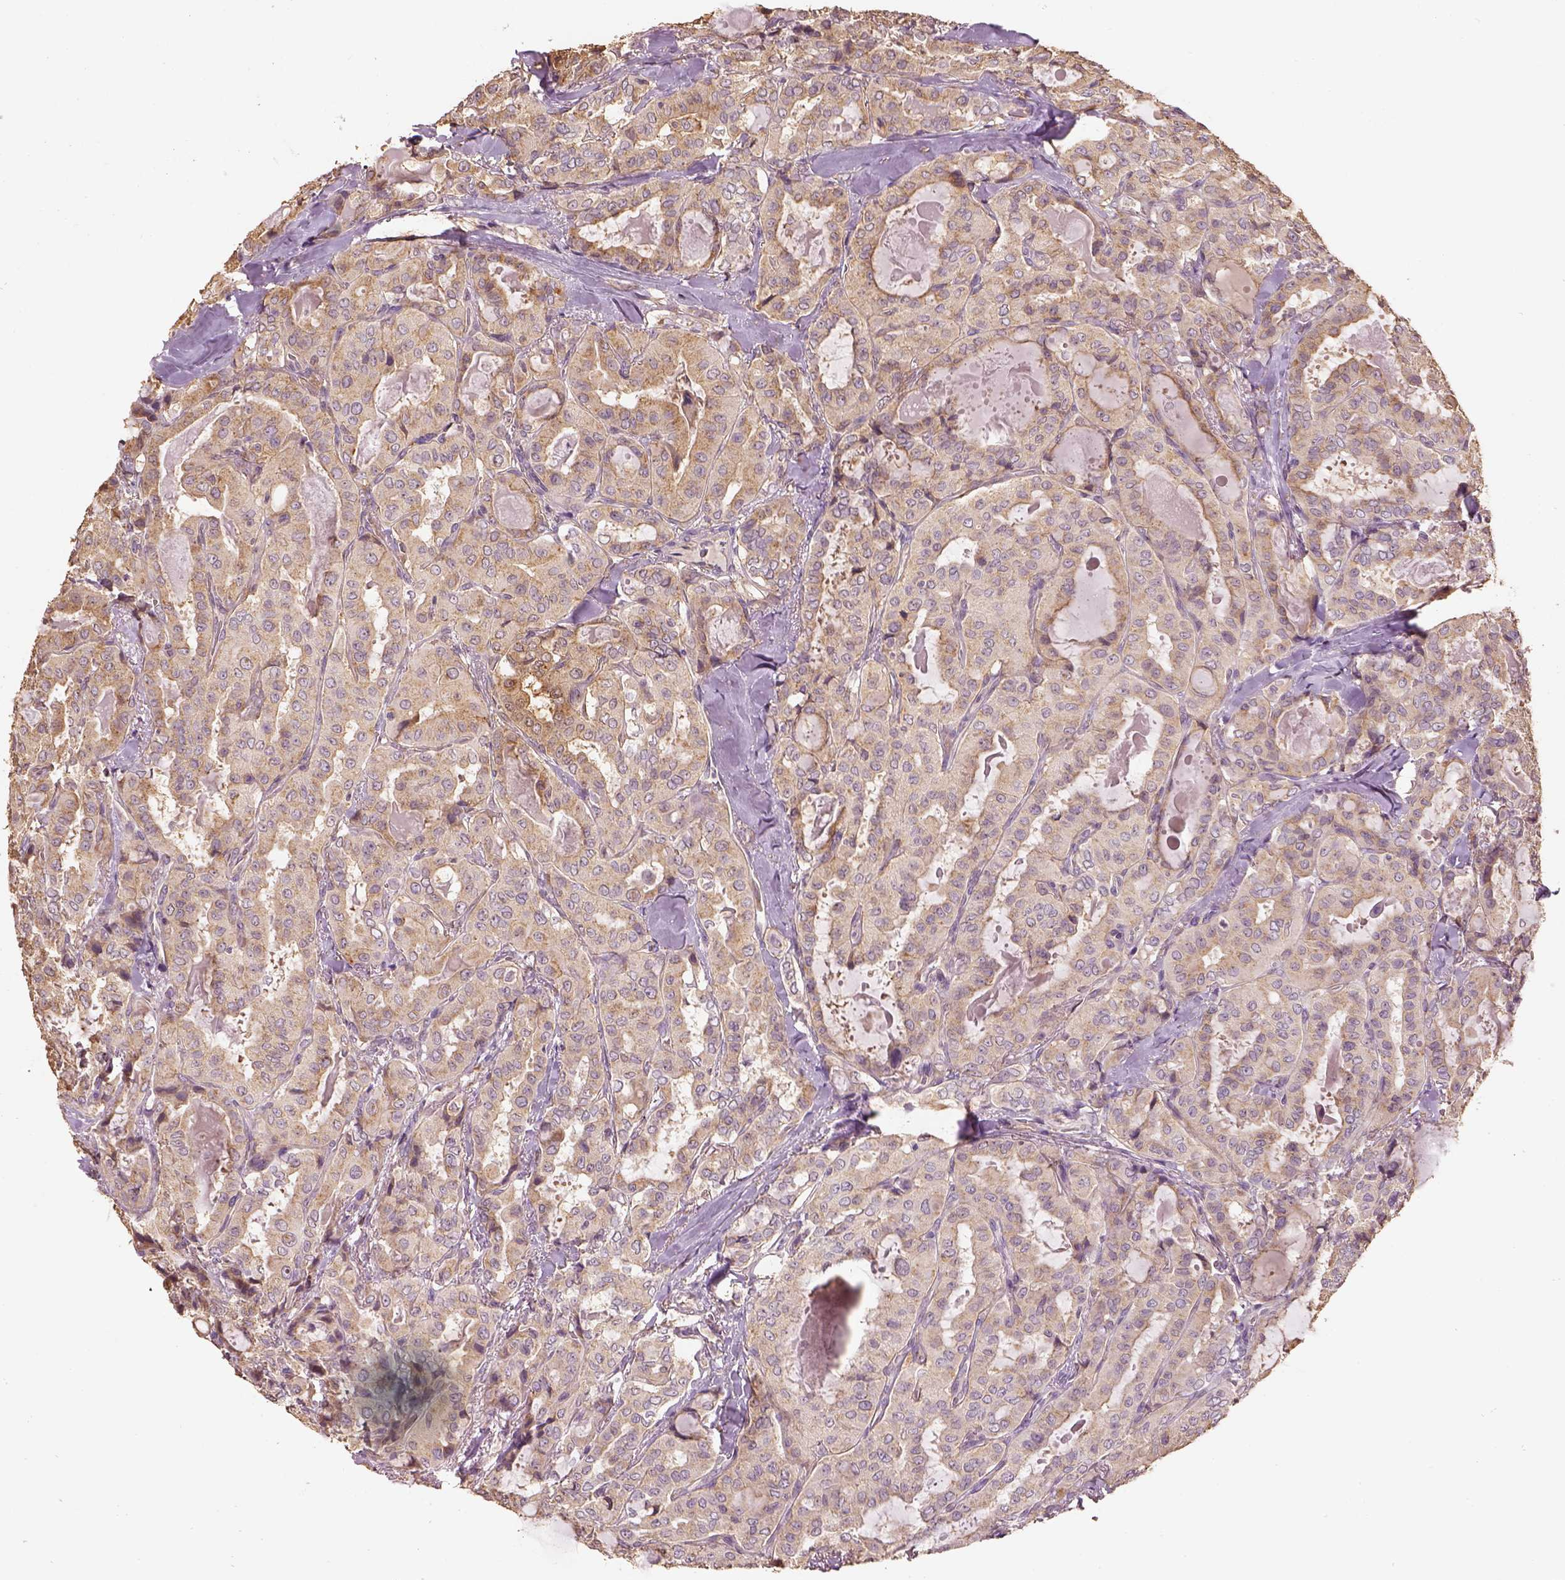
{"staining": {"intensity": "weak", "quantity": ">75%", "location": "cytoplasmic/membranous"}, "tissue": "thyroid cancer", "cell_type": "Tumor cells", "image_type": "cancer", "snomed": [{"axis": "morphology", "description": "Papillary adenocarcinoma, NOS"}, {"axis": "topography", "description": "Thyroid gland"}], "caption": "An image of thyroid cancer stained for a protein demonstrates weak cytoplasmic/membranous brown staining in tumor cells.", "gene": "AP1B1", "patient": {"sex": "female", "age": 41}}